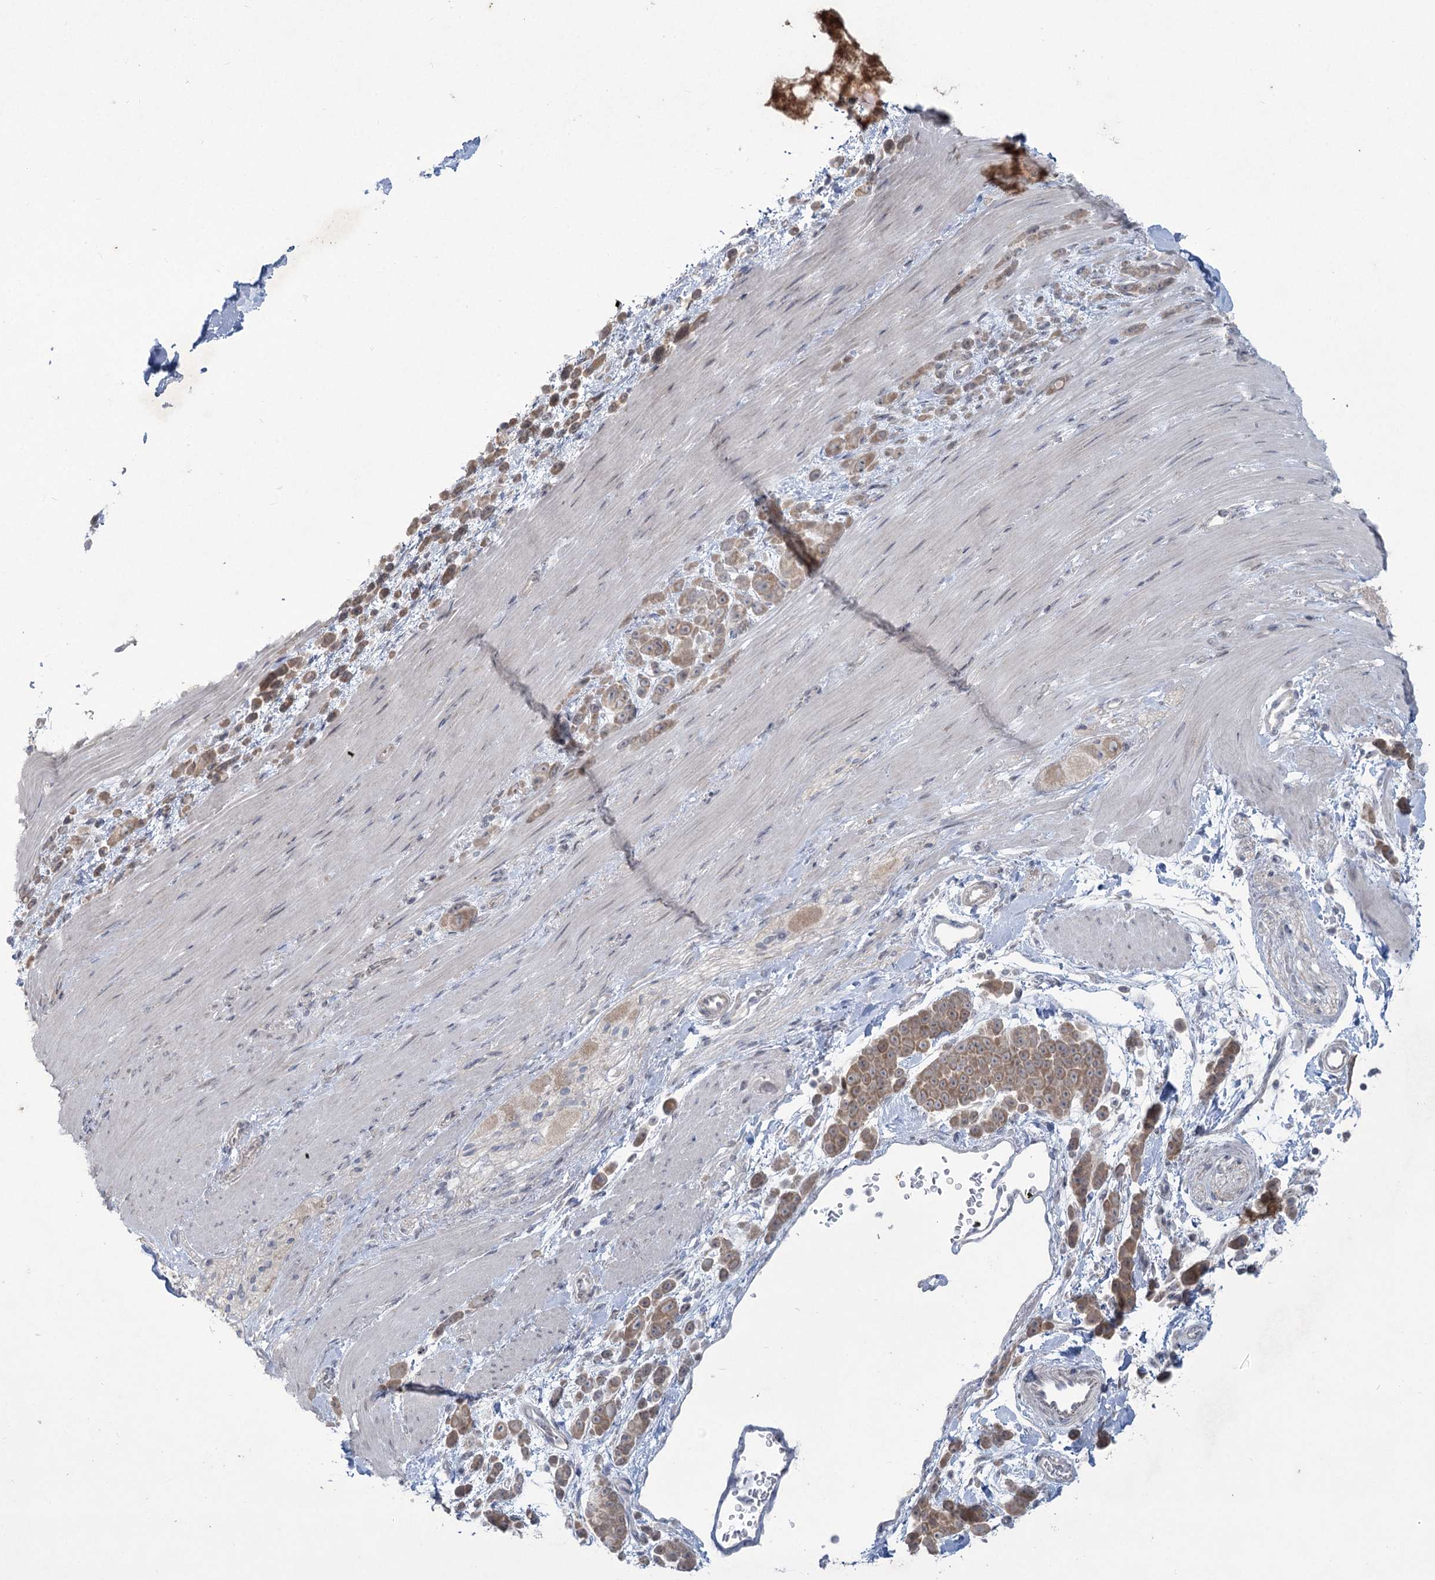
{"staining": {"intensity": "weak", "quantity": ">75%", "location": "cytoplasmic/membranous"}, "tissue": "pancreatic cancer", "cell_type": "Tumor cells", "image_type": "cancer", "snomed": [{"axis": "morphology", "description": "Normal tissue, NOS"}, {"axis": "morphology", "description": "Adenocarcinoma, NOS"}, {"axis": "topography", "description": "Pancreas"}], "caption": "Immunohistochemical staining of human pancreatic adenocarcinoma shows low levels of weak cytoplasmic/membranous staining in about >75% of tumor cells.", "gene": "PLA2G12A", "patient": {"sex": "female", "age": 64}}